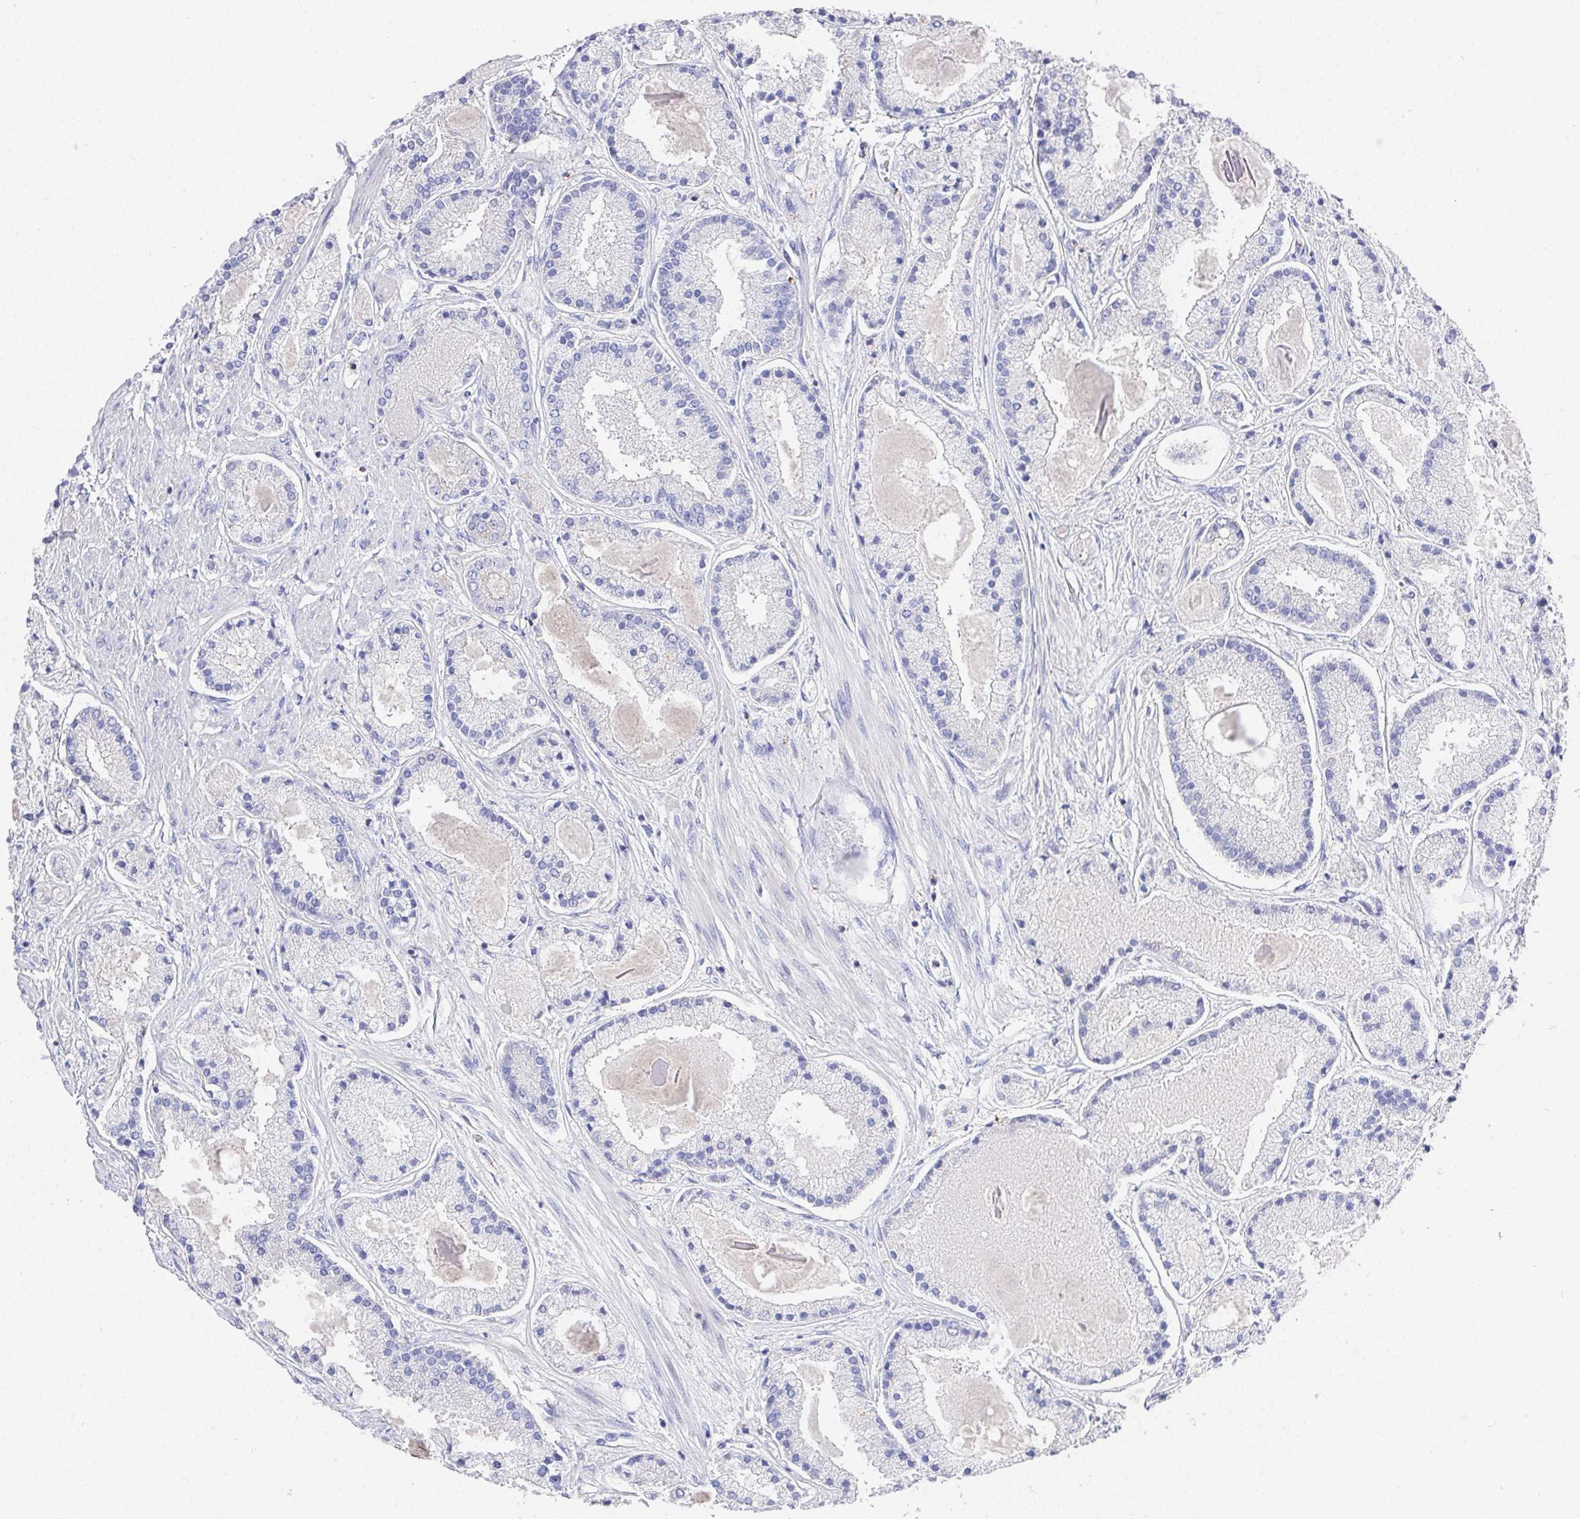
{"staining": {"intensity": "negative", "quantity": "none", "location": "none"}, "tissue": "prostate cancer", "cell_type": "Tumor cells", "image_type": "cancer", "snomed": [{"axis": "morphology", "description": "Adenocarcinoma, High grade"}, {"axis": "topography", "description": "Prostate"}], "caption": "This is an immunohistochemistry (IHC) photomicrograph of human prostate cancer. There is no expression in tumor cells.", "gene": "PRG3", "patient": {"sex": "male", "age": 67}}